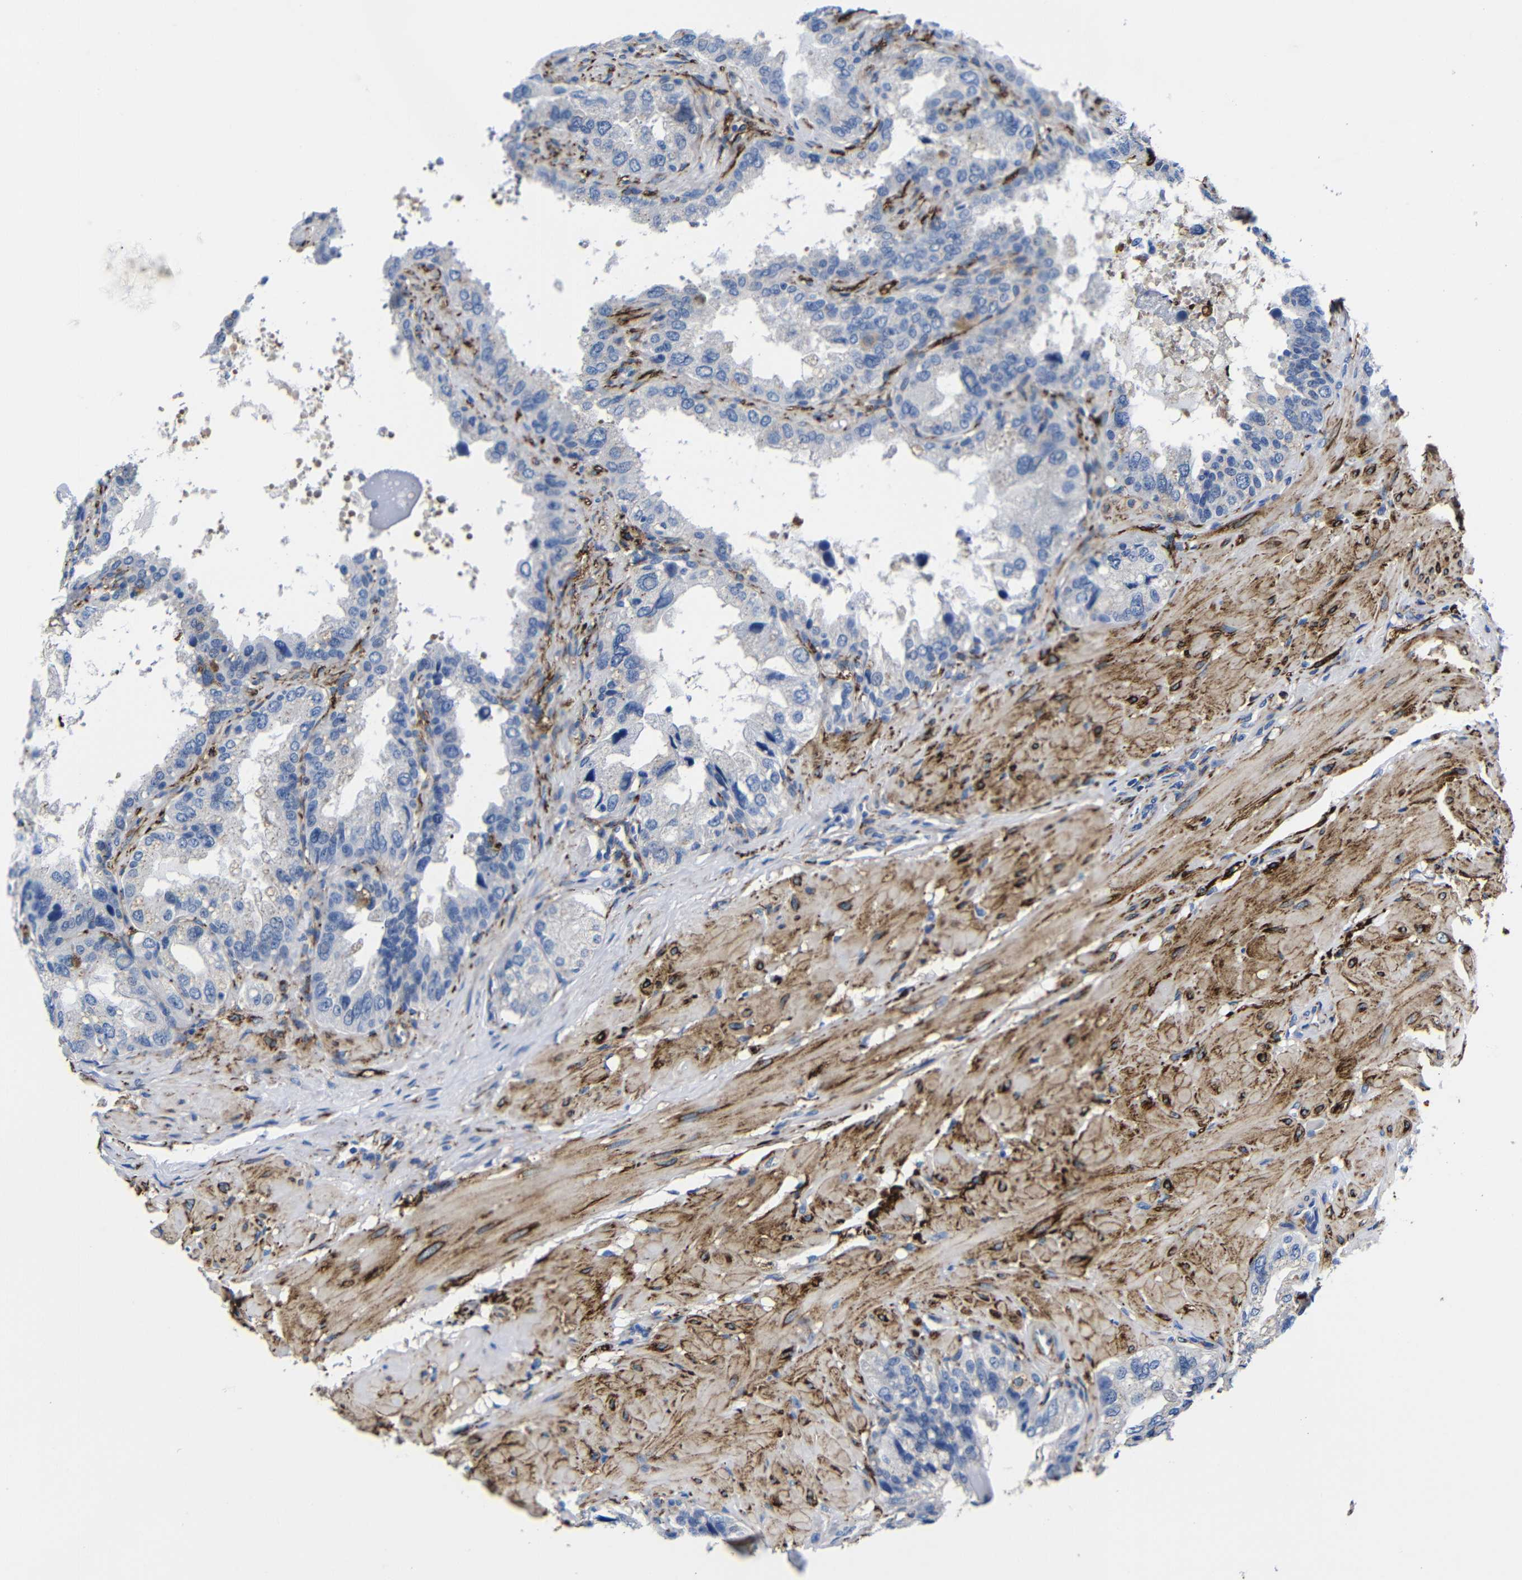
{"staining": {"intensity": "negative", "quantity": "none", "location": "none"}, "tissue": "seminal vesicle", "cell_type": "Glandular cells", "image_type": "normal", "snomed": [{"axis": "morphology", "description": "Normal tissue, NOS"}, {"axis": "topography", "description": "Seminal veicle"}], "caption": "Immunohistochemical staining of normal seminal vesicle exhibits no significant staining in glandular cells.", "gene": "LRIG1", "patient": {"sex": "male", "age": 68}}